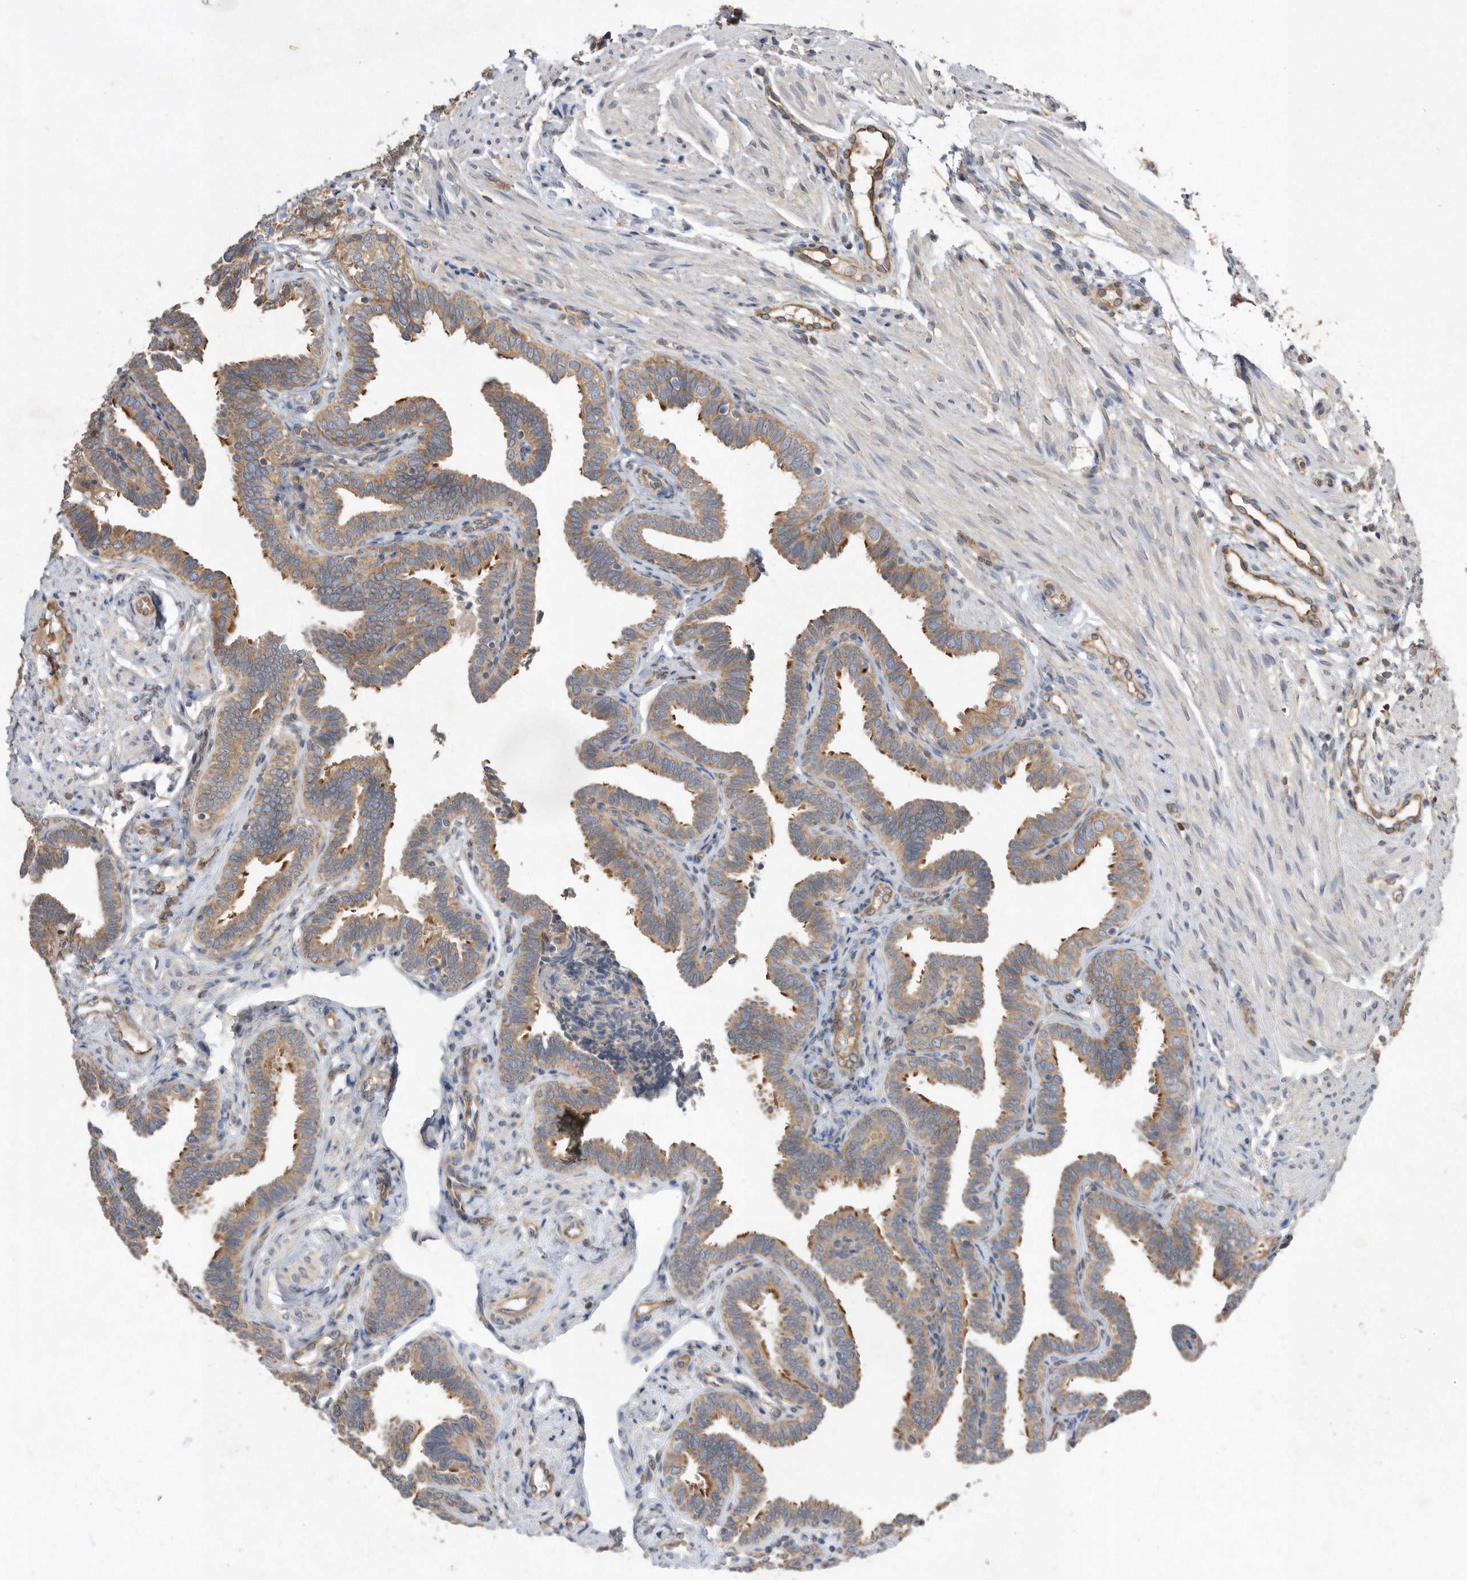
{"staining": {"intensity": "moderate", "quantity": ">75%", "location": "cytoplasmic/membranous"}, "tissue": "fallopian tube", "cell_type": "Glandular cells", "image_type": "normal", "snomed": [{"axis": "morphology", "description": "Normal tissue, NOS"}, {"axis": "topography", "description": "Fallopian tube"}], "caption": "This is a histology image of immunohistochemistry (IHC) staining of unremarkable fallopian tube, which shows moderate staining in the cytoplasmic/membranous of glandular cells.", "gene": "PON2", "patient": {"sex": "female", "age": 39}}